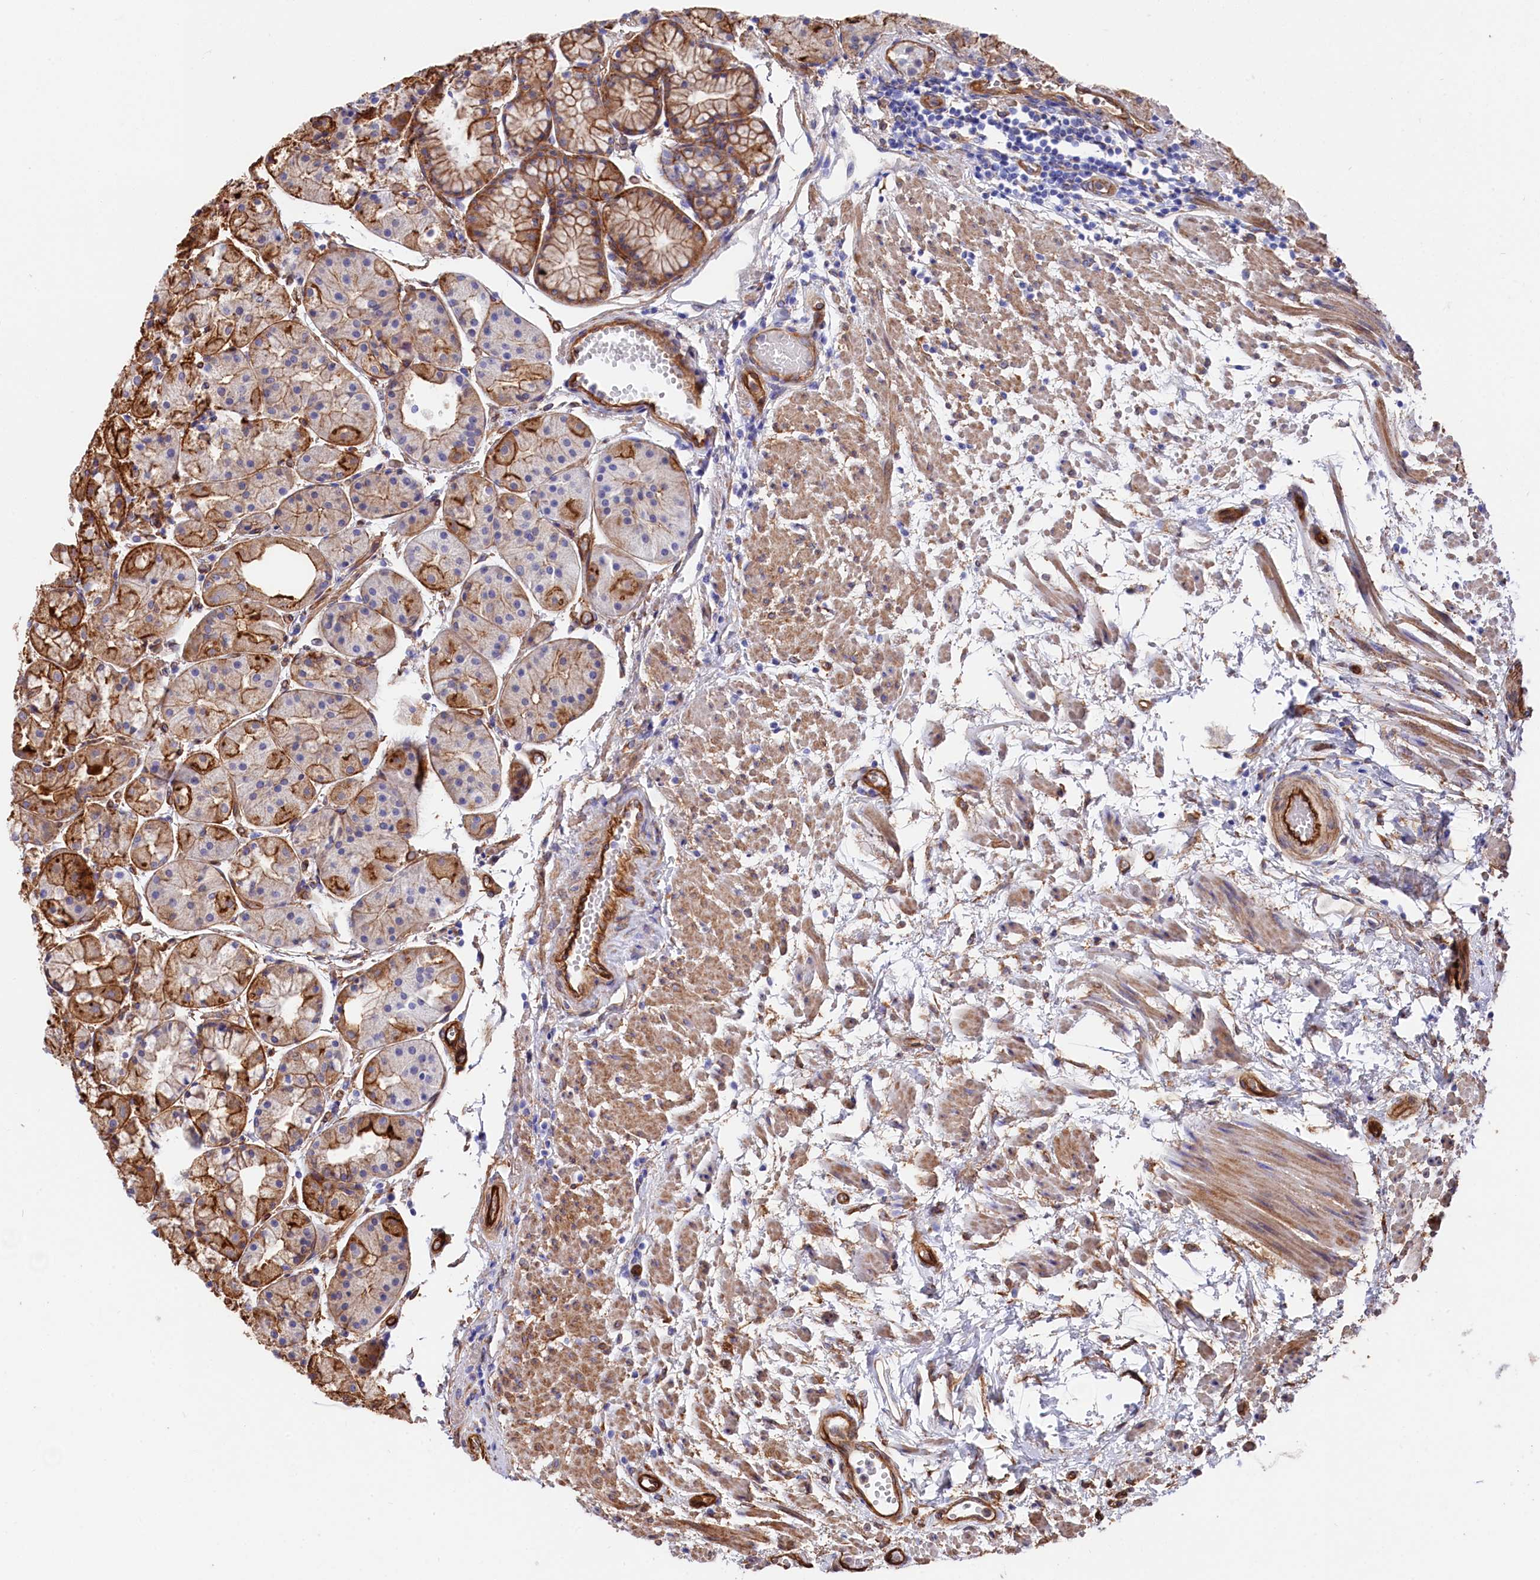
{"staining": {"intensity": "moderate", "quantity": ">75%", "location": "cytoplasmic/membranous"}, "tissue": "stomach", "cell_type": "Glandular cells", "image_type": "normal", "snomed": [{"axis": "morphology", "description": "Normal tissue, NOS"}, {"axis": "topography", "description": "Stomach, upper"}], "caption": "This image displays immunohistochemistry (IHC) staining of benign stomach, with medium moderate cytoplasmic/membranous positivity in about >75% of glandular cells.", "gene": "TNKS1BP1", "patient": {"sex": "male", "age": 72}}